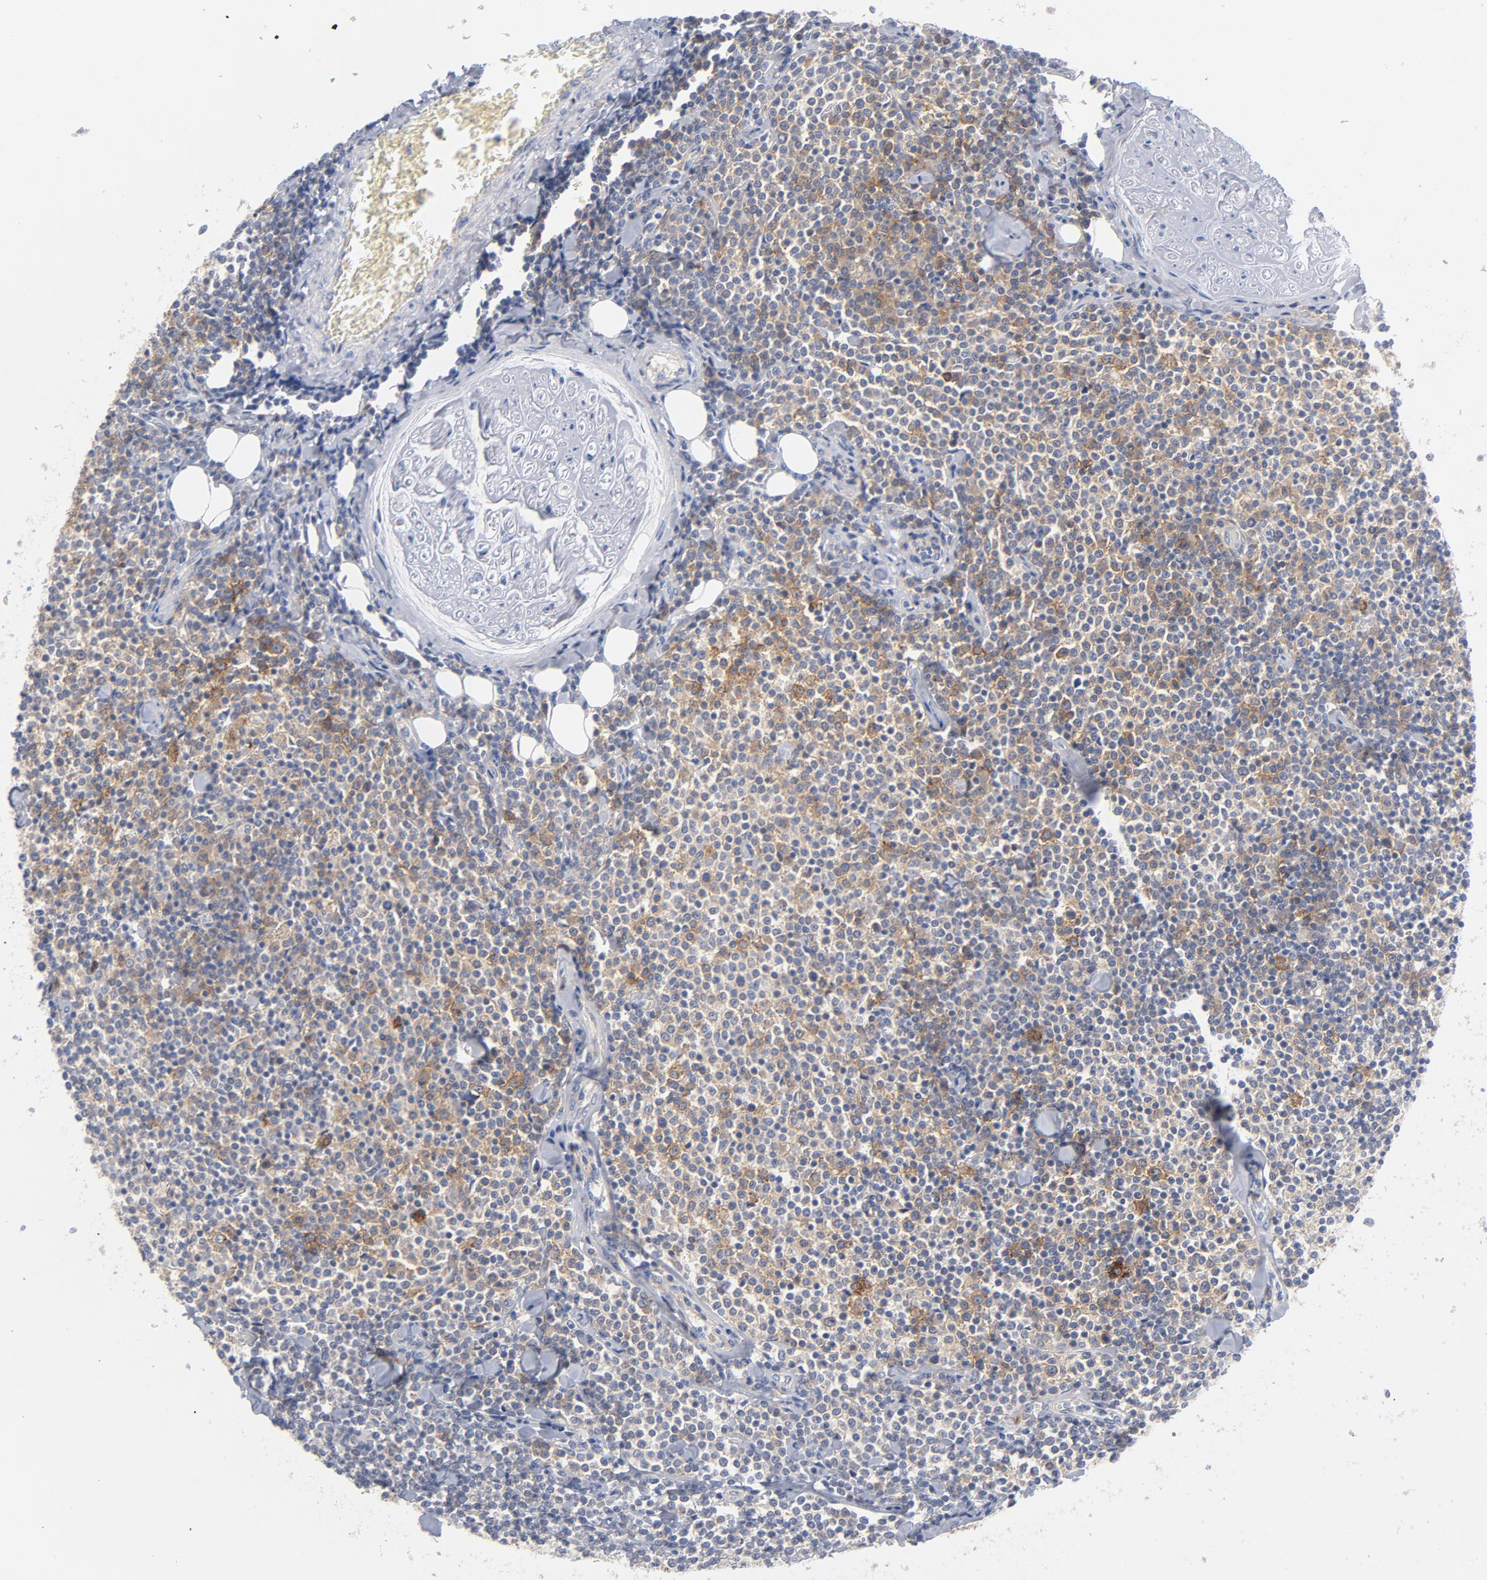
{"staining": {"intensity": "moderate", "quantity": "<25%", "location": "cytoplasmic/membranous"}, "tissue": "lymphoma", "cell_type": "Tumor cells", "image_type": "cancer", "snomed": [{"axis": "morphology", "description": "Malignant lymphoma, non-Hodgkin's type, Low grade"}, {"axis": "topography", "description": "Soft tissue"}], "caption": "Immunohistochemical staining of lymphoma demonstrates low levels of moderate cytoplasmic/membranous expression in approximately <25% of tumor cells.", "gene": "CD86", "patient": {"sex": "male", "age": 92}}